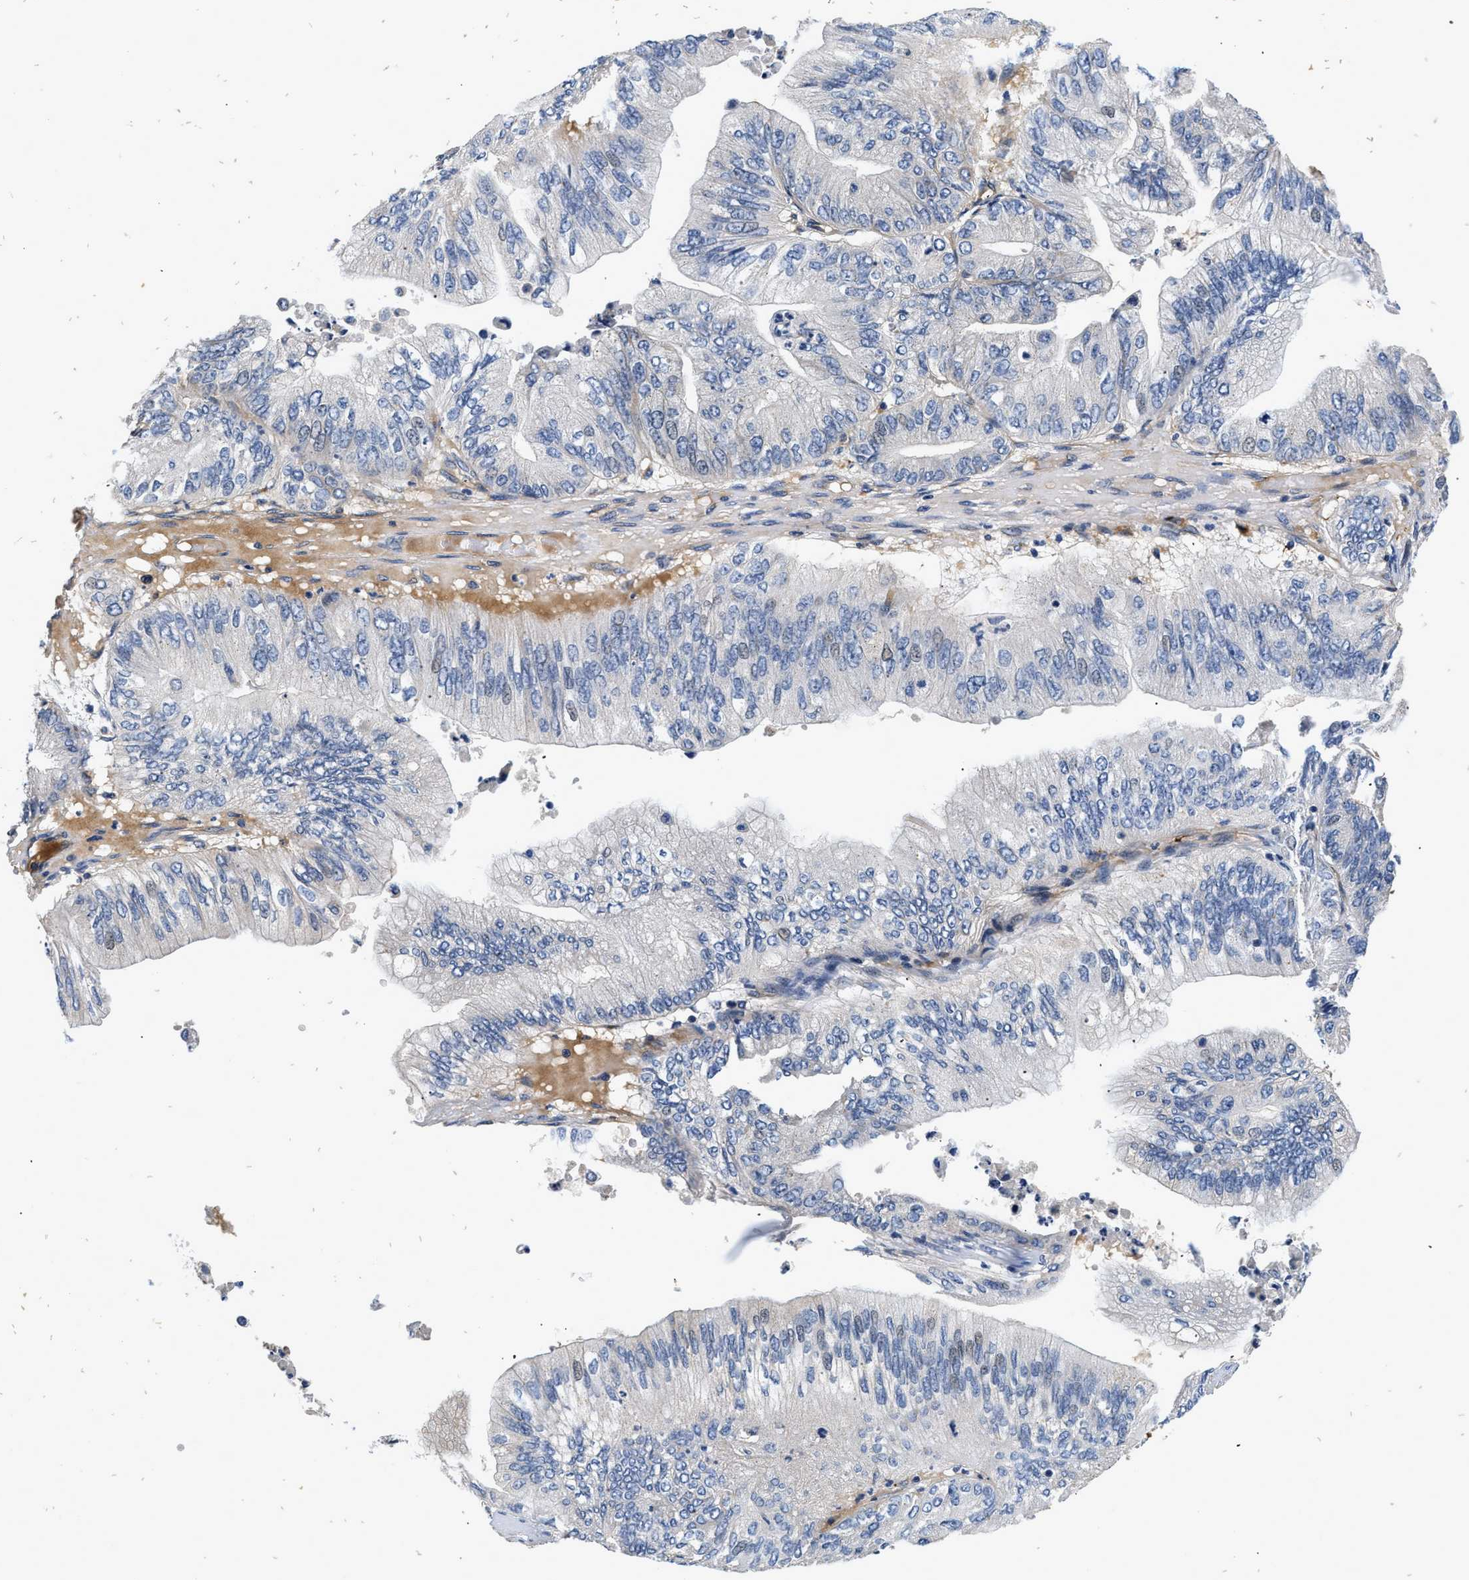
{"staining": {"intensity": "negative", "quantity": "none", "location": "none"}, "tissue": "ovarian cancer", "cell_type": "Tumor cells", "image_type": "cancer", "snomed": [{"axis": "morphology", "description": "Cystadenocarcinoma, mucinous, NOS"}, {"axis": "topography", "description": "Ovary"}], "caption": "Immunohistochemistry (IHC) micrograph of neoplastic tissue: mucinous cystadenocarcinoma (ovarian) stained with DAB exhibits no significant protein expression in tumor cells.", "gene": "NME6", "patient": {"sex": "female", "age": 61}}